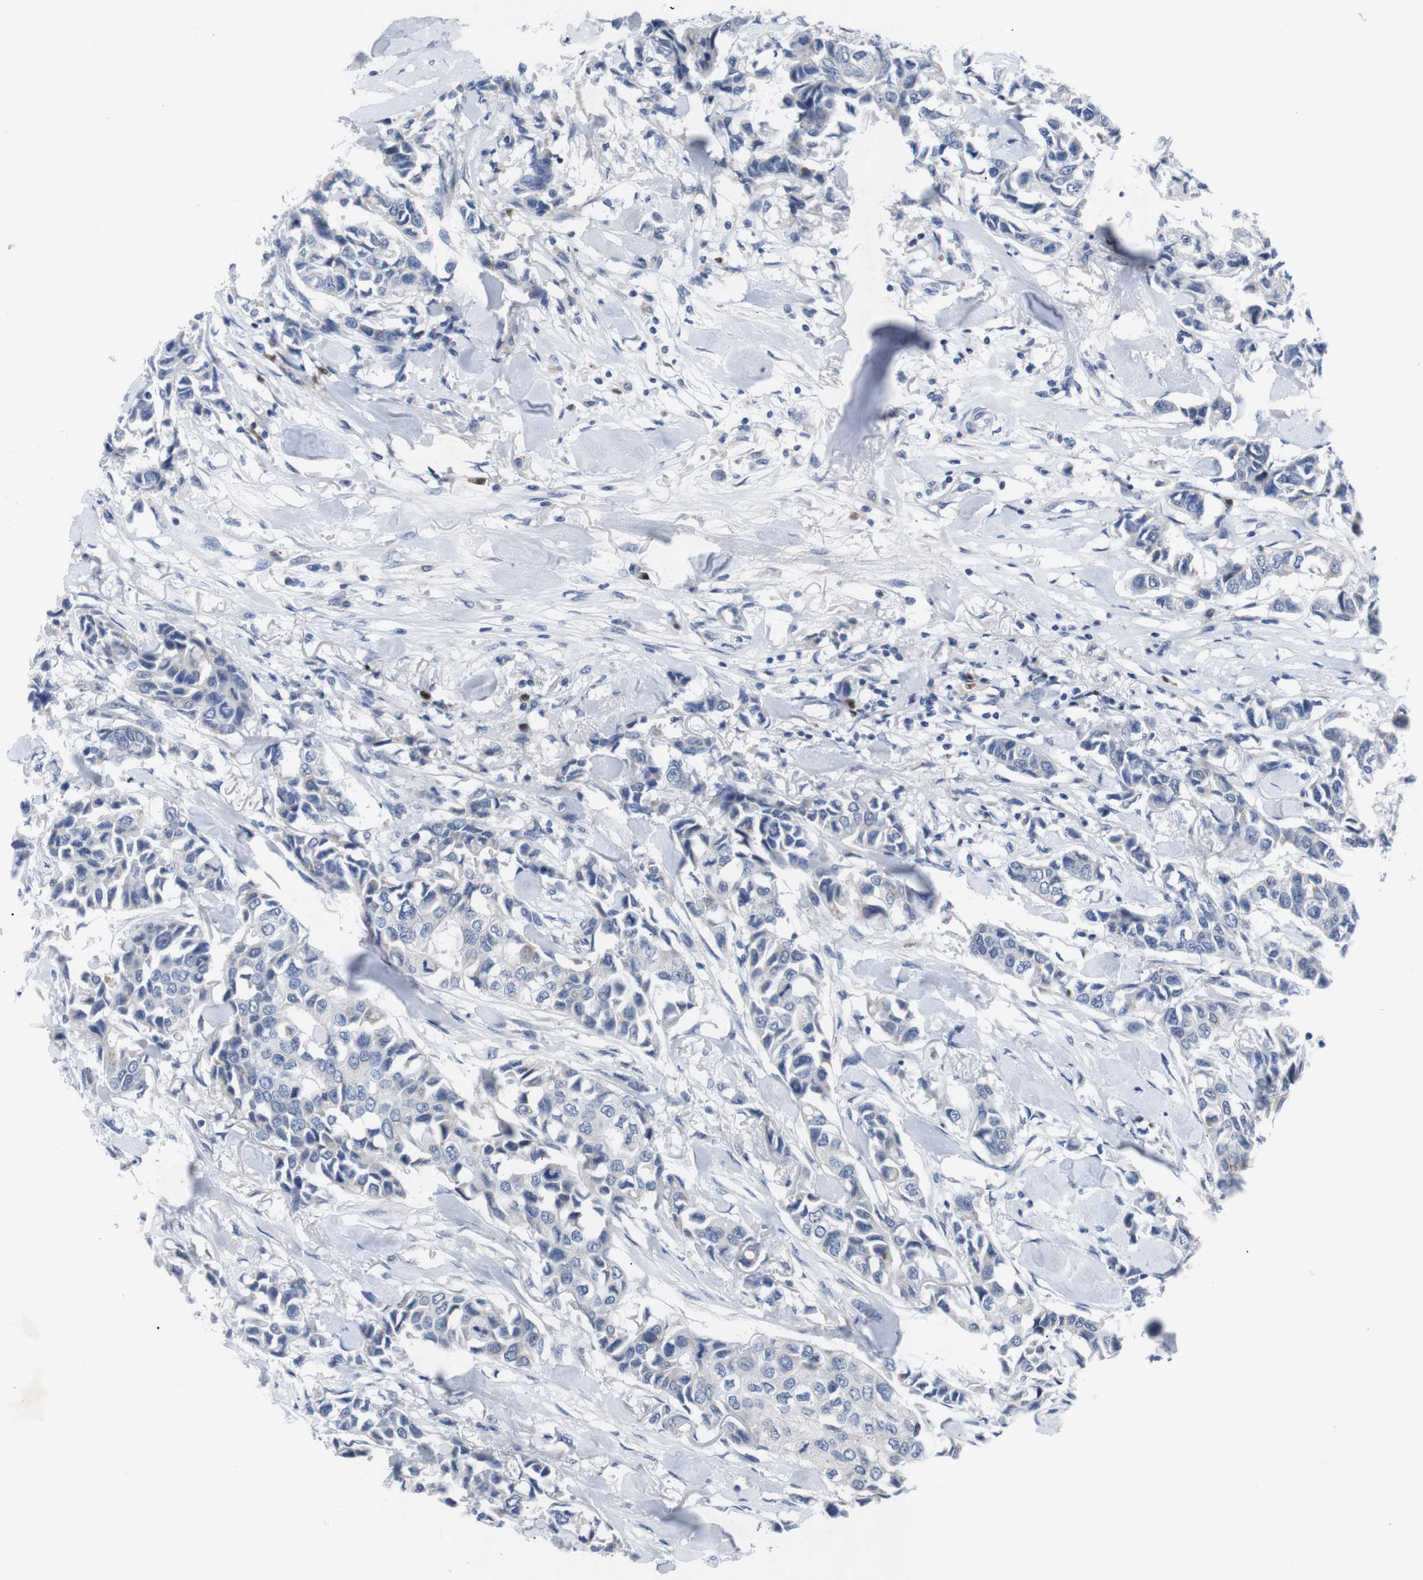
{"staining": {"intensity": "negative", "quantity": "none", "location": "none"}, "tissue": "breast cancer", "cell_type": "Tumor cells", "image_type": "cancer", "snomed": [{"axis": "morphology", "description": "Duct carcinoma"}, {"axis": "topography", "description": "Breast"}], "caption": "Immunohistochemistry (IHC) photomicrograph of invasive ductal carcinoma (breast) stained for a protein (brown), which demonstrates no expression in tumor cells.", "gene": "IRF4", "patient": {"sex": "female", "age": 80}}